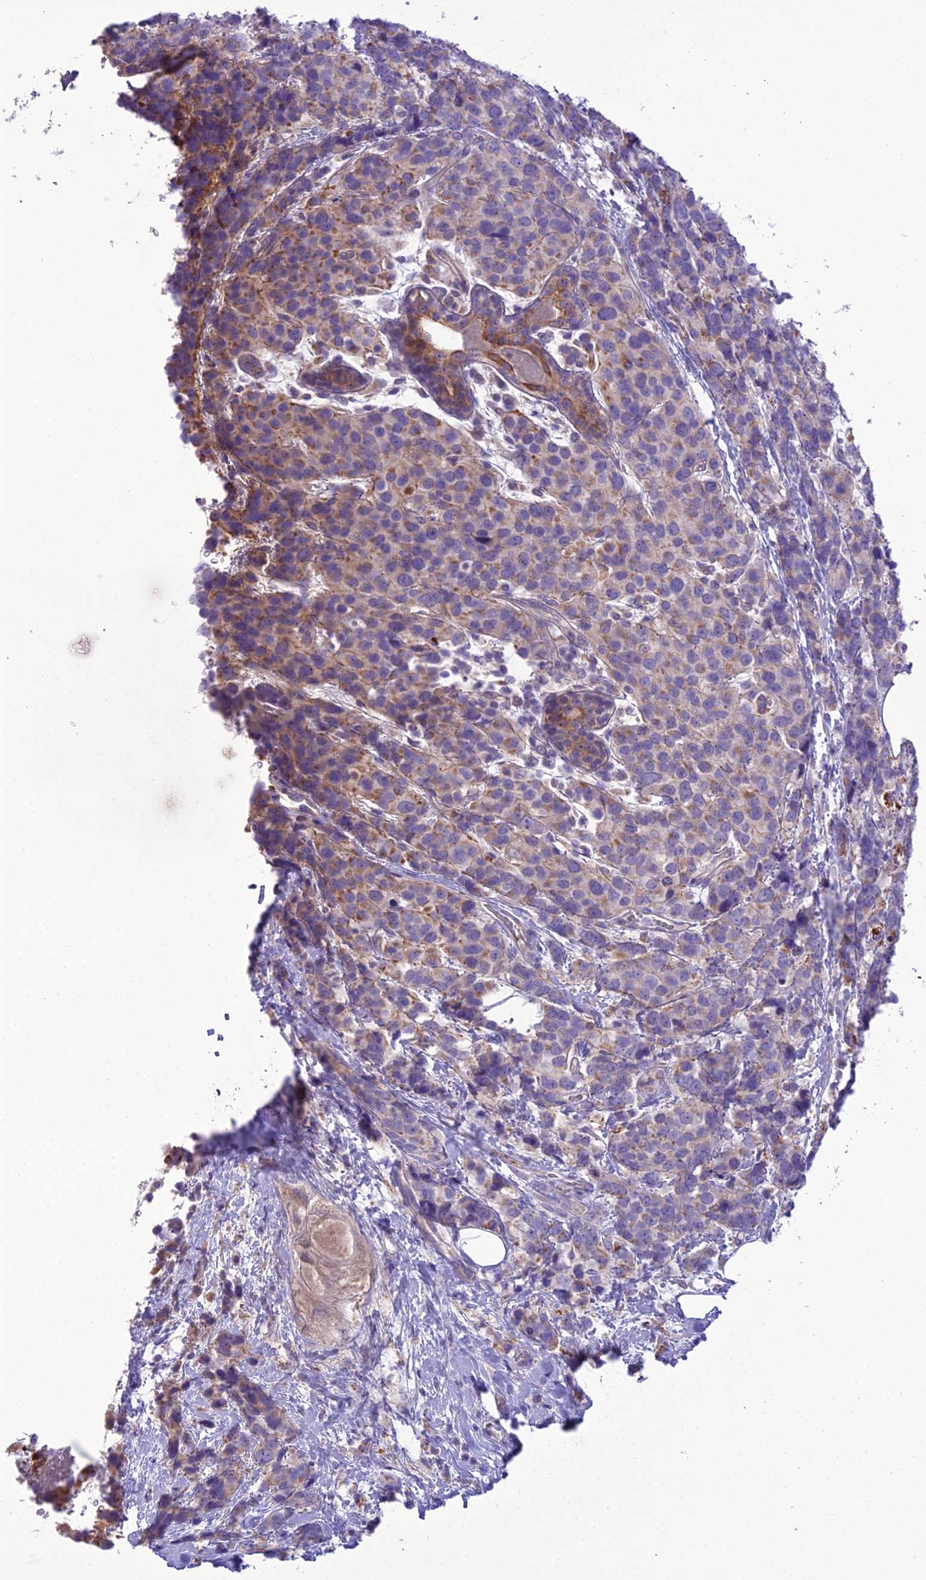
{"staining": {"intensity": "moderate", "quantity": "<25%", "location": "cytoplasmic/membranous"}, "tissue": "breast cancer", "cell_type": "Tumor cells", "image_type": "cancer", "snomed": [{"axis": "morphology", "description": "Lobular carcinoma"}, {"axis": "topography", "description": "Breast"}], "caption": "Lobular carcinoma (breast) tissue demonstrates moderate cytoplasmic/membranous staining in approximately <25% of tumor cells", "gene": "SCRT1", "patient": {"sex": "female", "age": 59}}